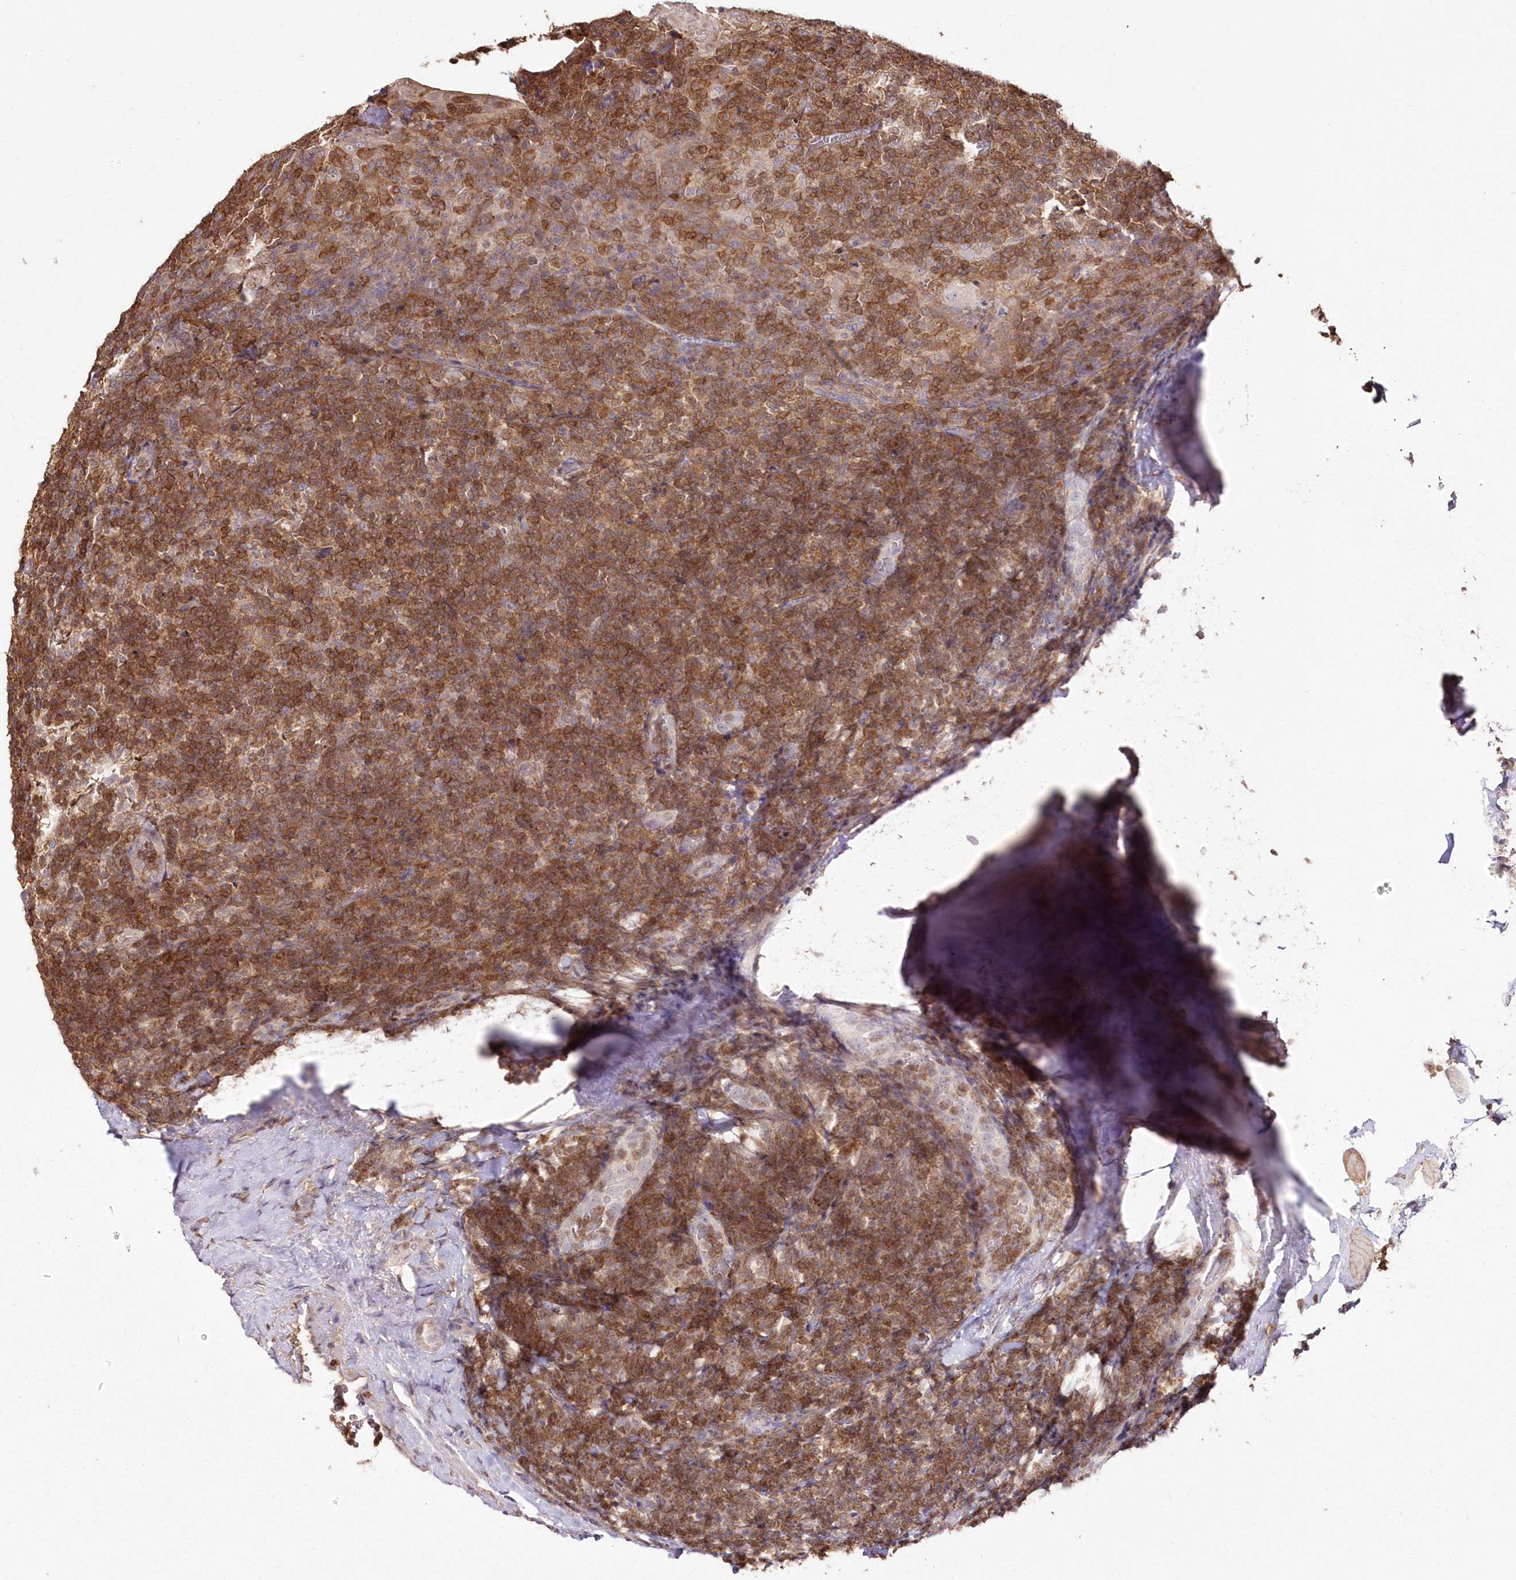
{"staining": {"intensity": "moderate", "quantity": ">75%", "location": "cytoplasmic/membranous"}, "tissue": "tonsil", "cell_type": "Germinal center cells", "image_type": "normal", "snomed": [{"axis": "morphology", "description": "Normal tissue, NOS"}, {"axis": "topography", "description": "Tonsil"}], "caption": "Immunohistochemistry (IHC) (DAB (3,3'-diaminobenzidine)) staining of unremarkable tonsil exhibits moderate cytoplasmic/membranous protein positivity in approximately >75% of germinal center cells.", "gene": "STK17B", "patient": {"sex": "male", "age": 37}}